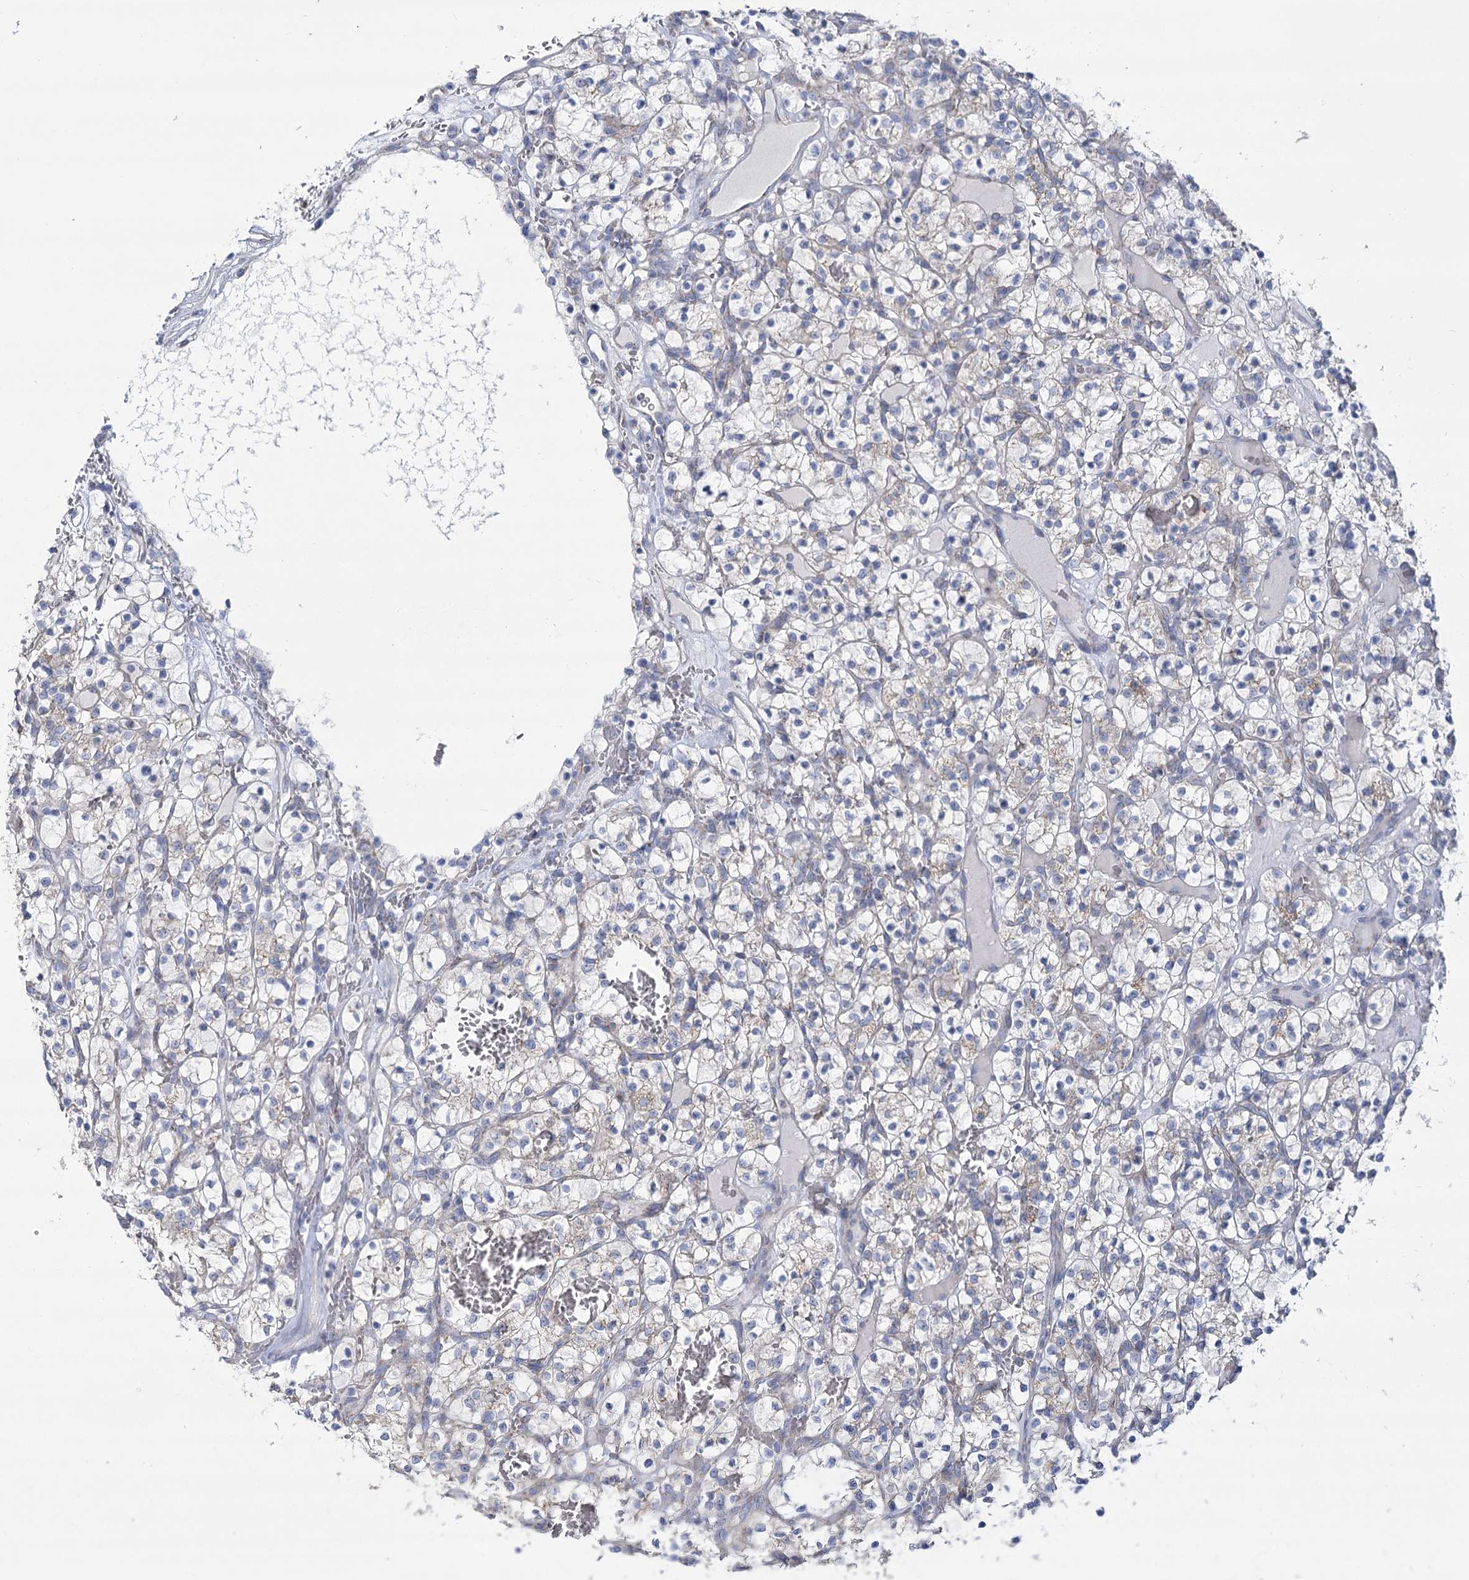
{"staining": {"intensity": "negative", "quantity": "none", "location": "none"}, "tissue": "renal cancer", "cell_type": "Tumor cells", "image_type": "cancer", "snomed": [{"axis": "morphology", "description": "Adenocarcinoma, NOS"}, {"axis": "topography", "description": "Kidney"}], "caption": "Protein analysis of renal cancer shows no significant expression in tumor cells.", "gene": "SNX7", "patient": {"sex": "female", "age": 57}}